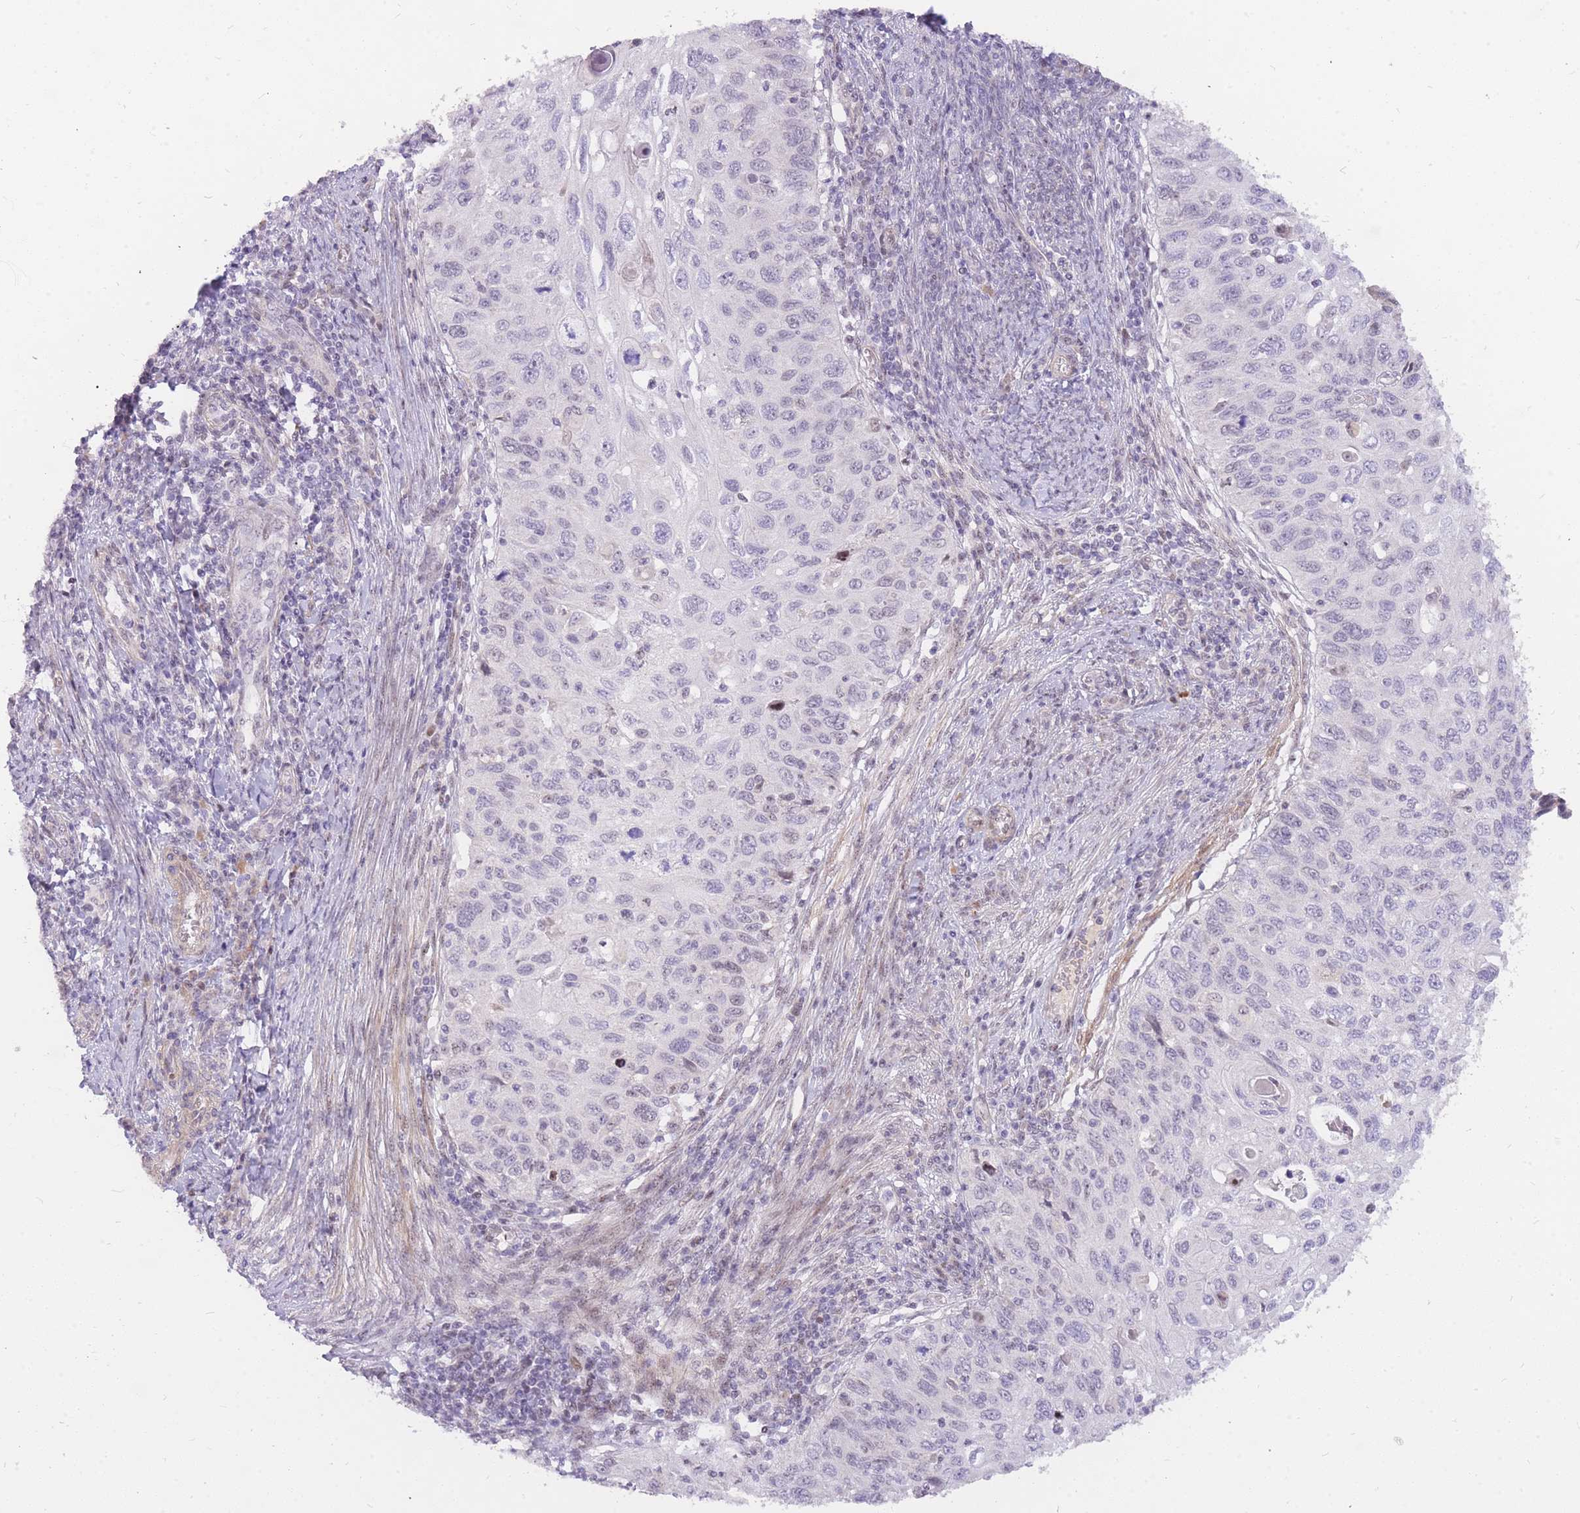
{"staining": {"intensity": "negative", "quantity": "none", "location": "none"}, "tissue": "cervical cancer", "cell_type": "Tumor cells", "image_type": "cancer", "snomed": [{"axis": "morphology", "description": "Squamous cell carcinoma, NOS"}, {"axis": "topography", "description": "Cervix"}], "caption": "An IHC photomicrograph of squamous cell carcinoma (cervical) is shown. There is no staining in tumor cells of squamous cell carcinoma (cervical).", "gene": "TLE2", "patient": {"sex": "female", "age": 70}}